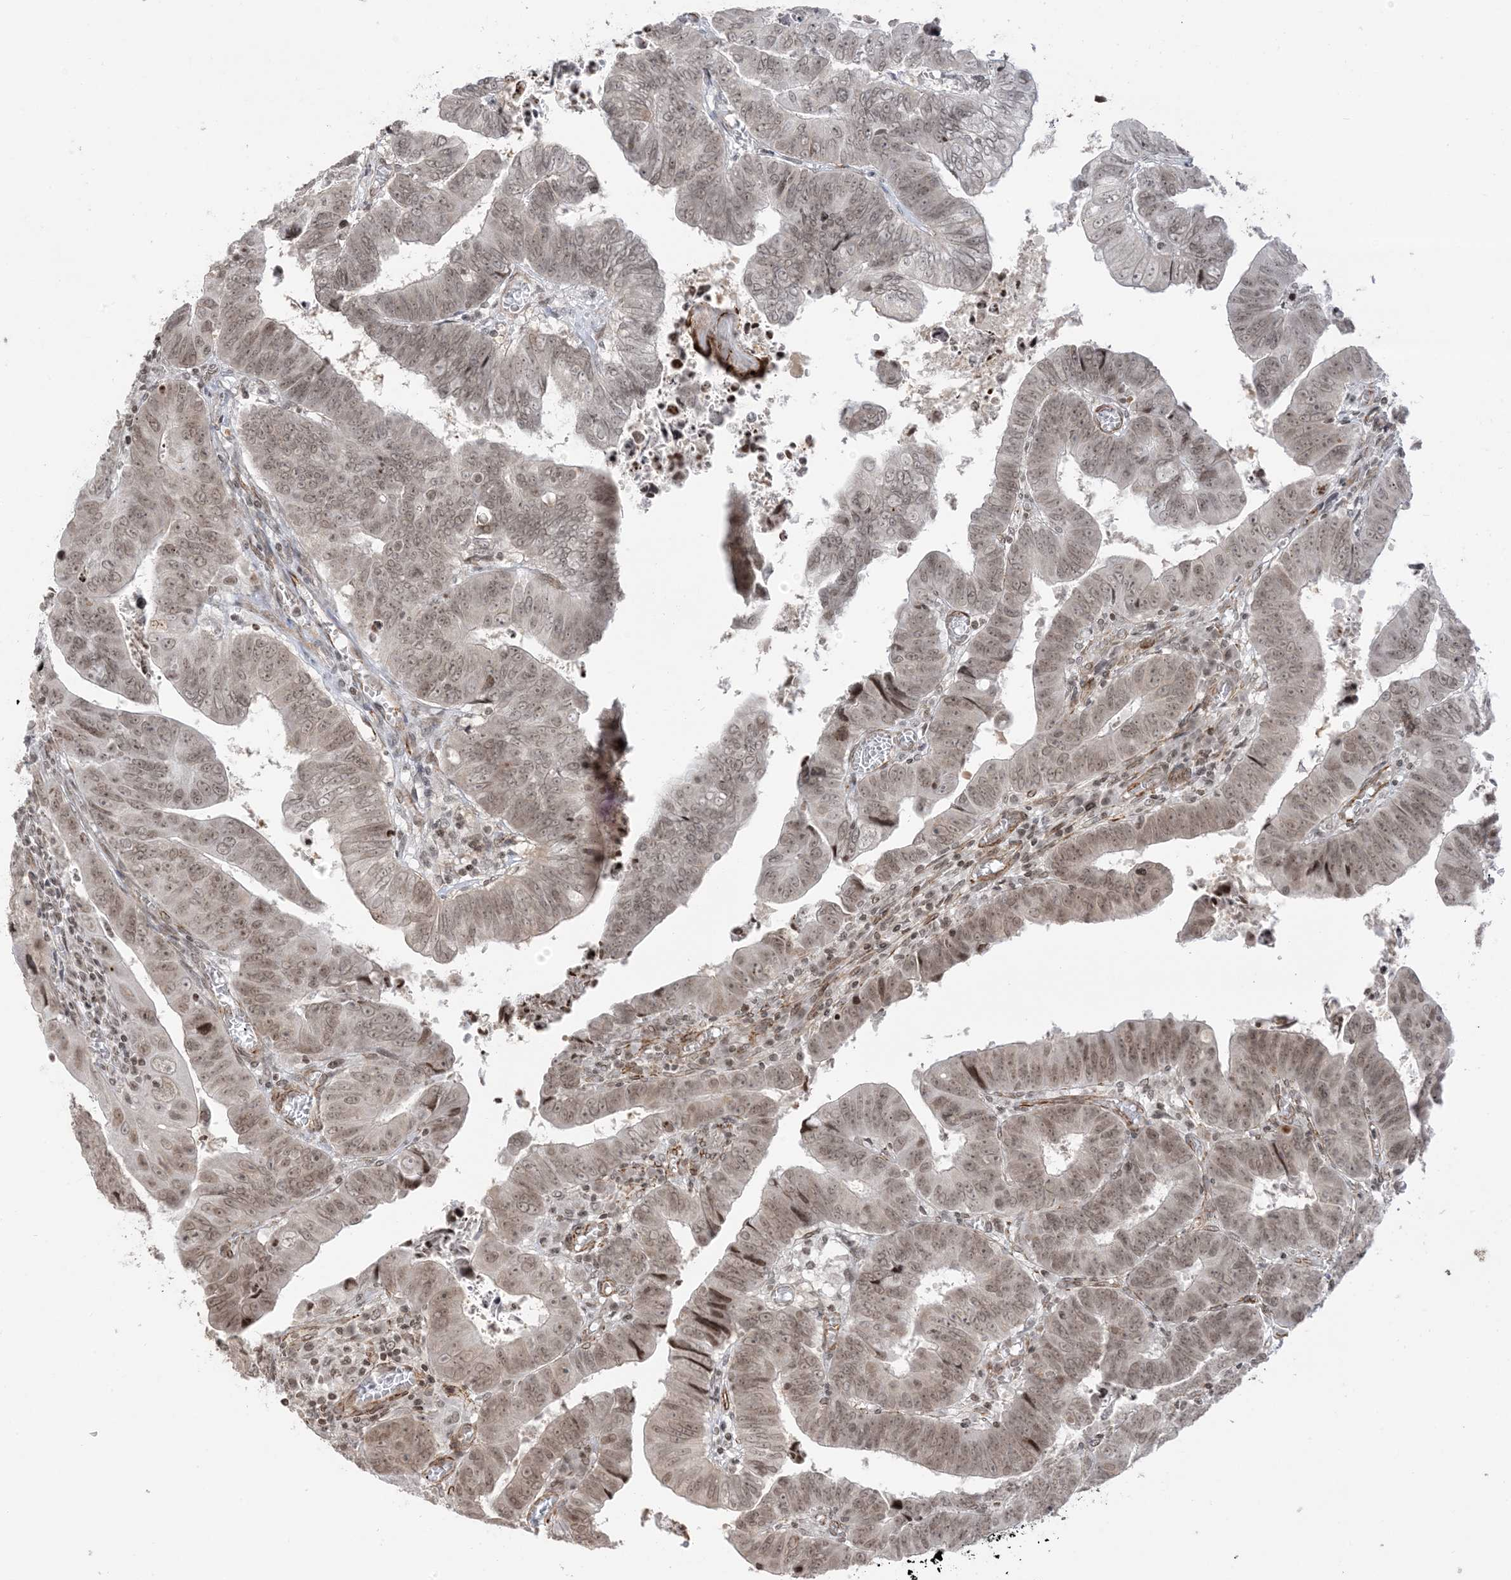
{"staining": {"intensity": "weak", "quantity": ">75%", "location": "nuclear"}, "tissue": "colorectal cancer", "cell_type": "Tumor cells", "image_type": "cancer", "snomed": [{"axis": "morphology", "description": "Normal tissue, NOS"}, {"axis": "morphology", "description": "Adenocarcinoma, NOS"}, {"axis": "topography", "description": "Rectum"}], "caption": "Protein staining of colorectal adenocarcinoma tissue demonstrates weak nuclear staining in about >75% of tumor cells. Nuclei are stained in blue.", "gene": "METAP1D", "patient": {"sex": "female", "age": 65}}